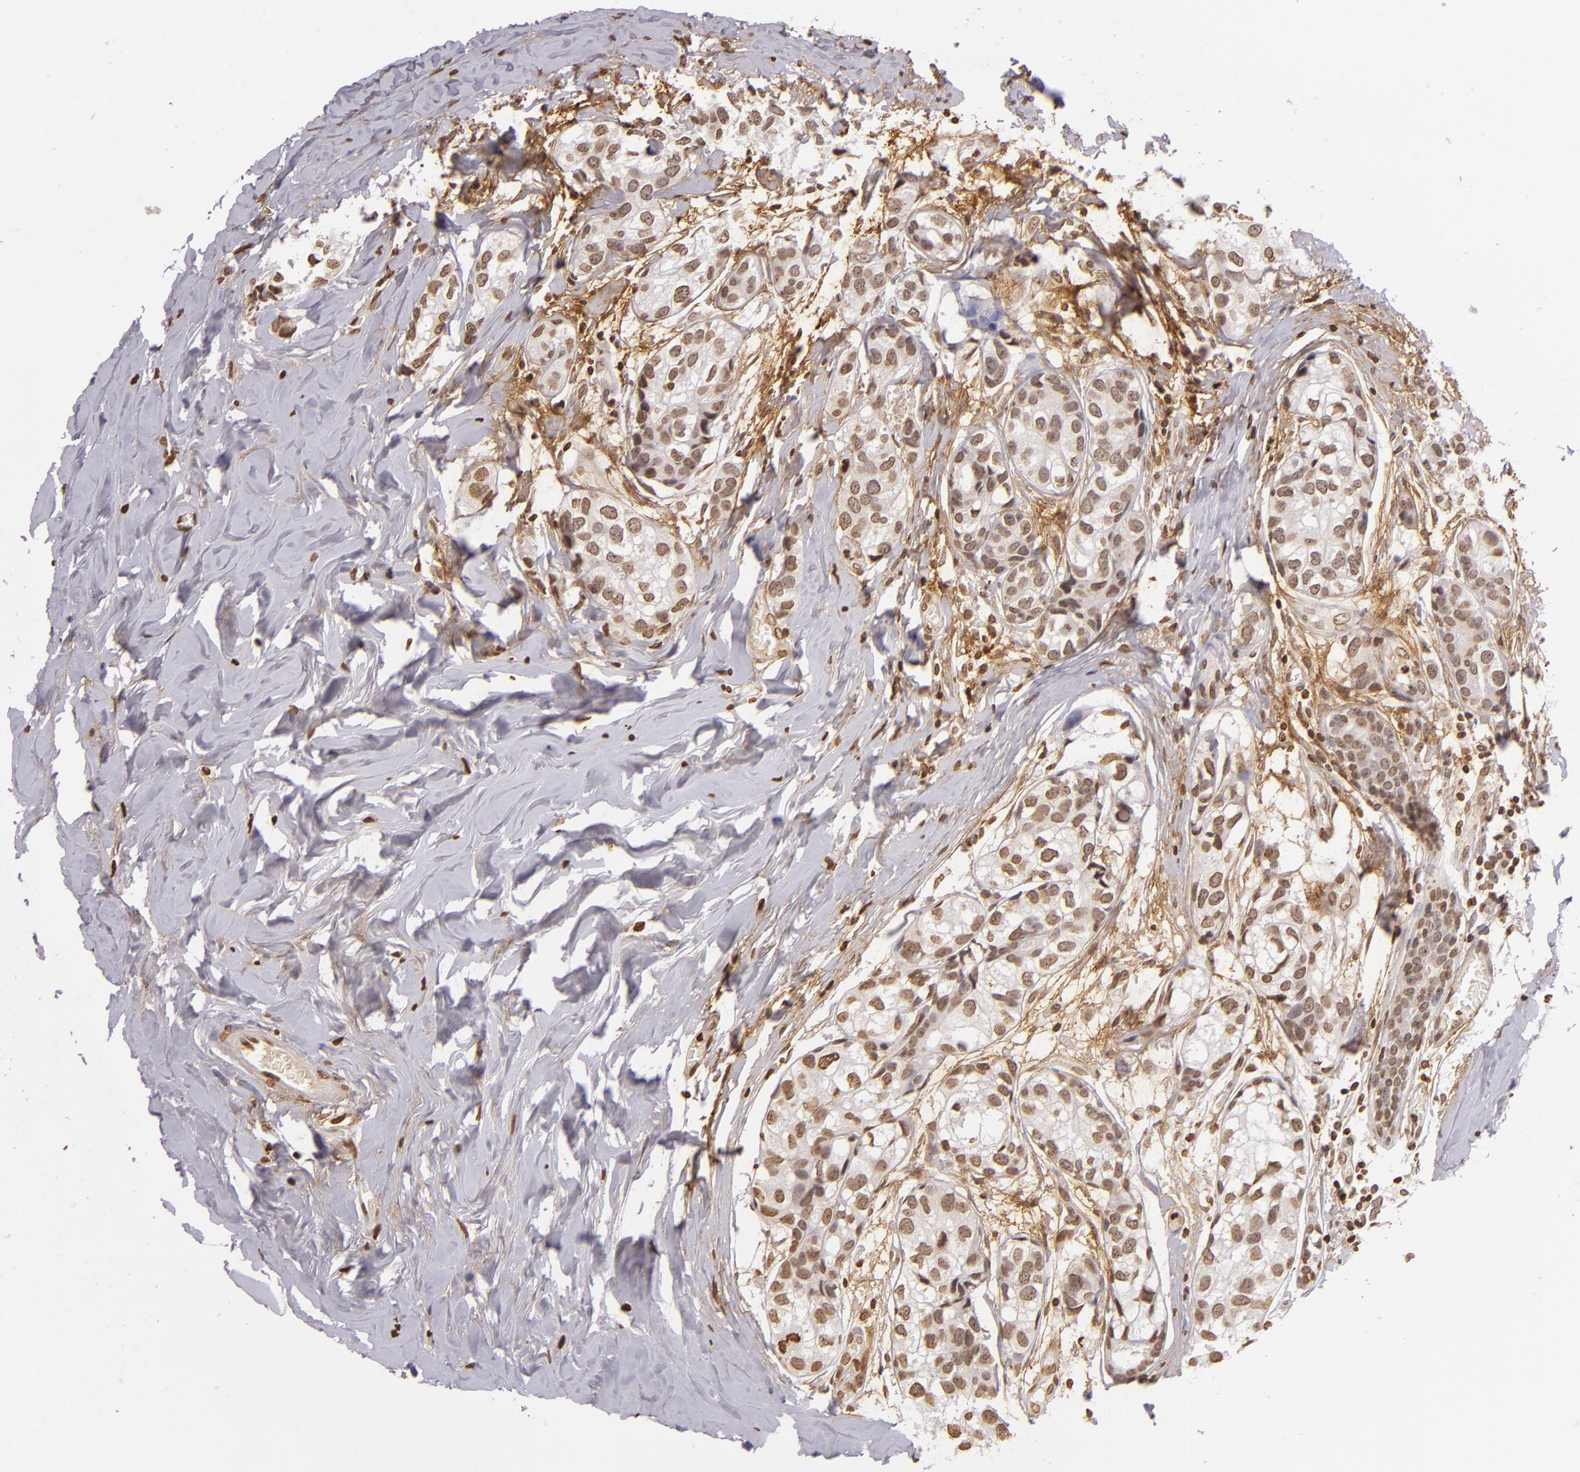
{"staining": {"intensity": "moderate", "quantity": ">75%", "location": "nuclear"}, "tissue": "breast cancer", "cell_type": "Tumor cells", "image_type": "cancer", "snomed": [{"axis": "morphology", "description": "Duct carcinoma"}, {"axis": "topography", "description": "Breast"}], "caption": "IHC (DAB) staining of human breast cancer exhibits moderate nuclear protein staining in about >75% of tumor cells.", "gene": "THRB", "patient": {"sex": "female", "age": 68}}